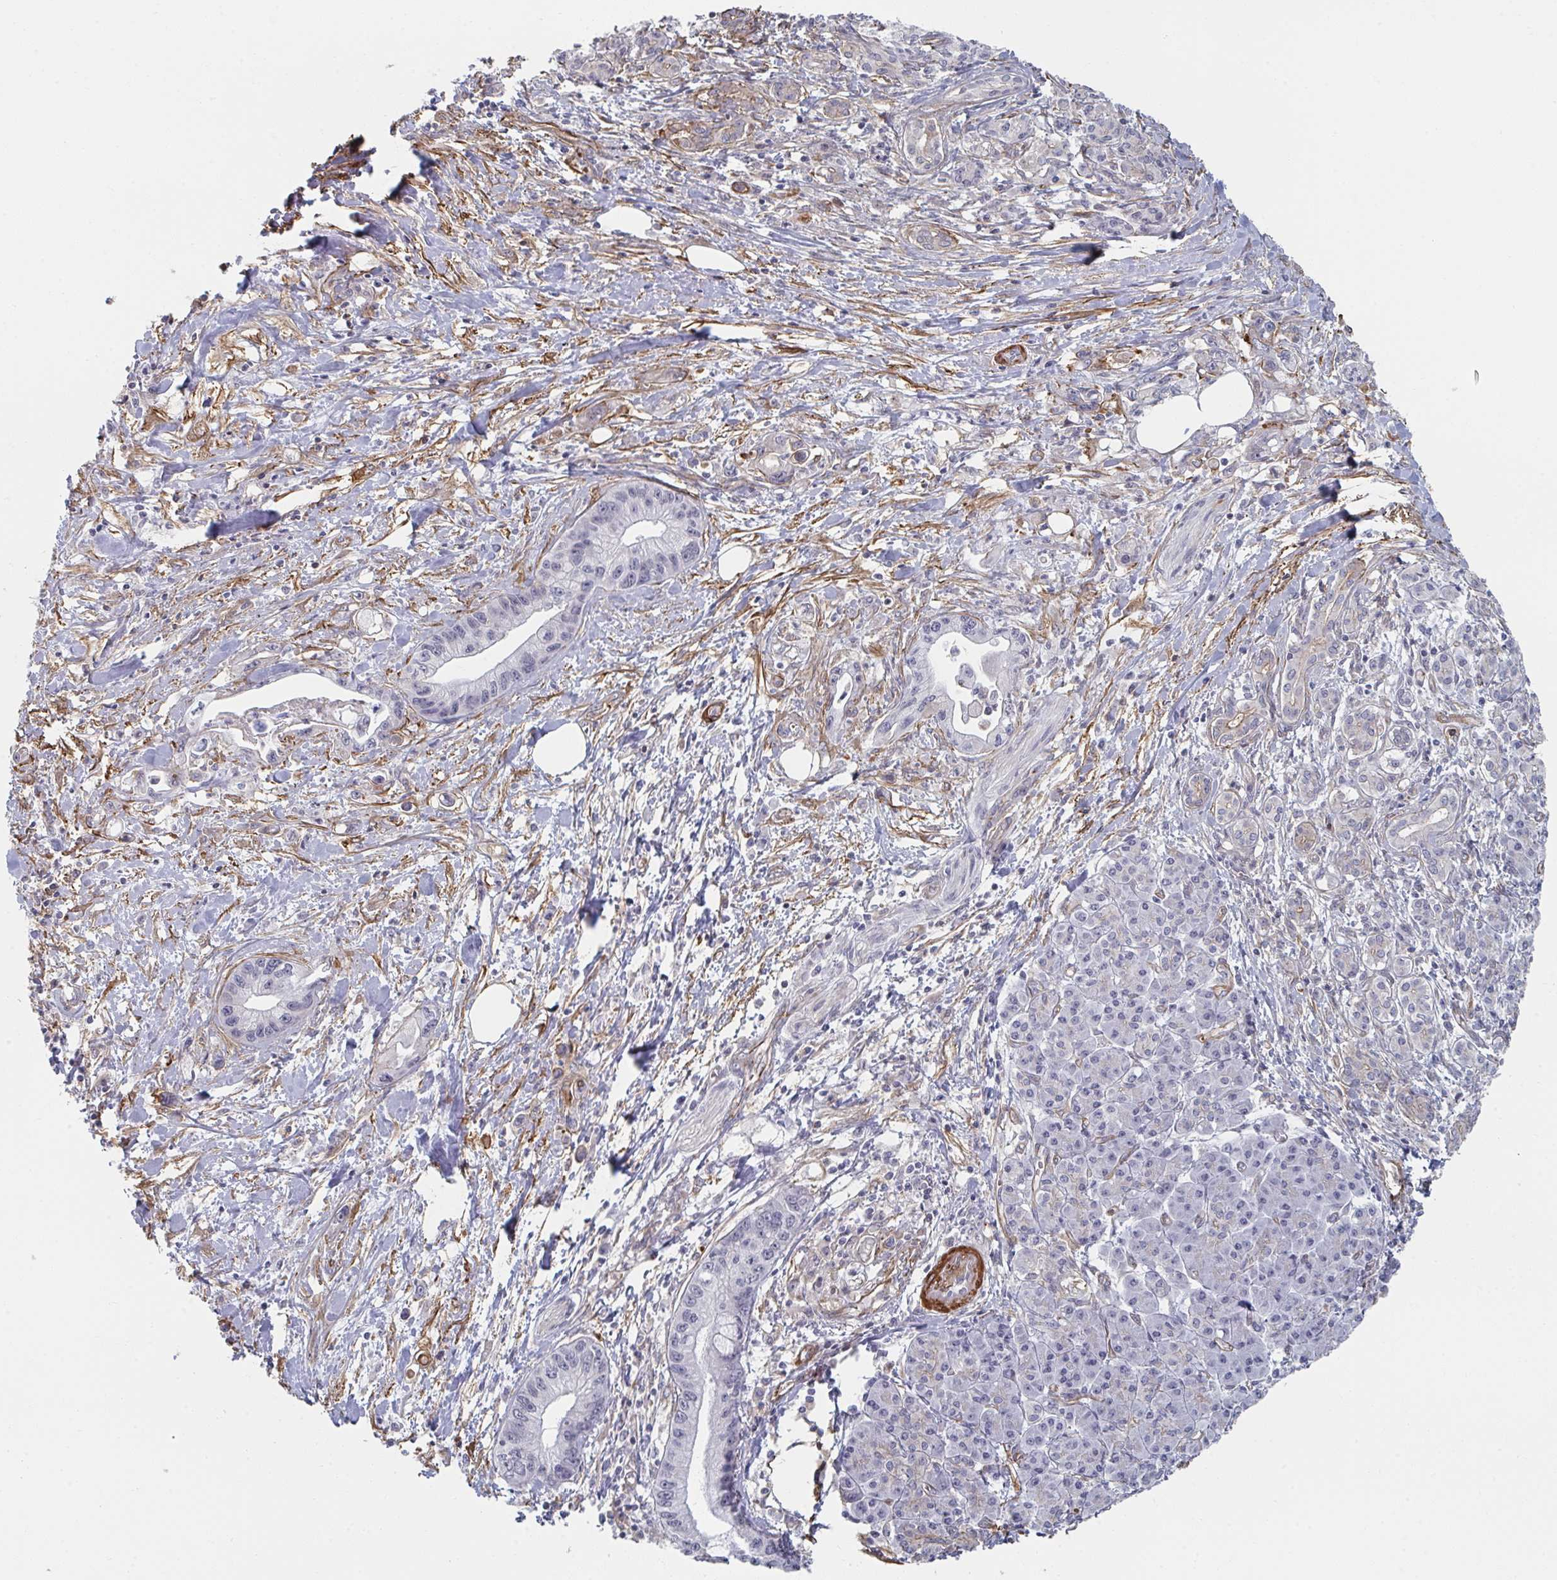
{"staining": {"intensity": "negative", "quantity": "none", "location": "none"}, "tissue": "pancreatic cancer", "cell_type": "Tumor cells", "image_type": "cancer", "snomed": [{"axis": "morphology", "description": "Adenocarcinoma, NOS"}, {"axis": "topography", "description": "Pancreas"}], "caption": "Adenocarcinoma (pancreatic) was stained to show a protein in brown. There is no significant positivity in tumor cells. (Stains: DAB immunohistochemistry with hematoxylin counter stain, Microscopy: brightfield microscopy at high magnification).", "gene": "NEURL4", "patient": {"sex": "male", "age": 61}}